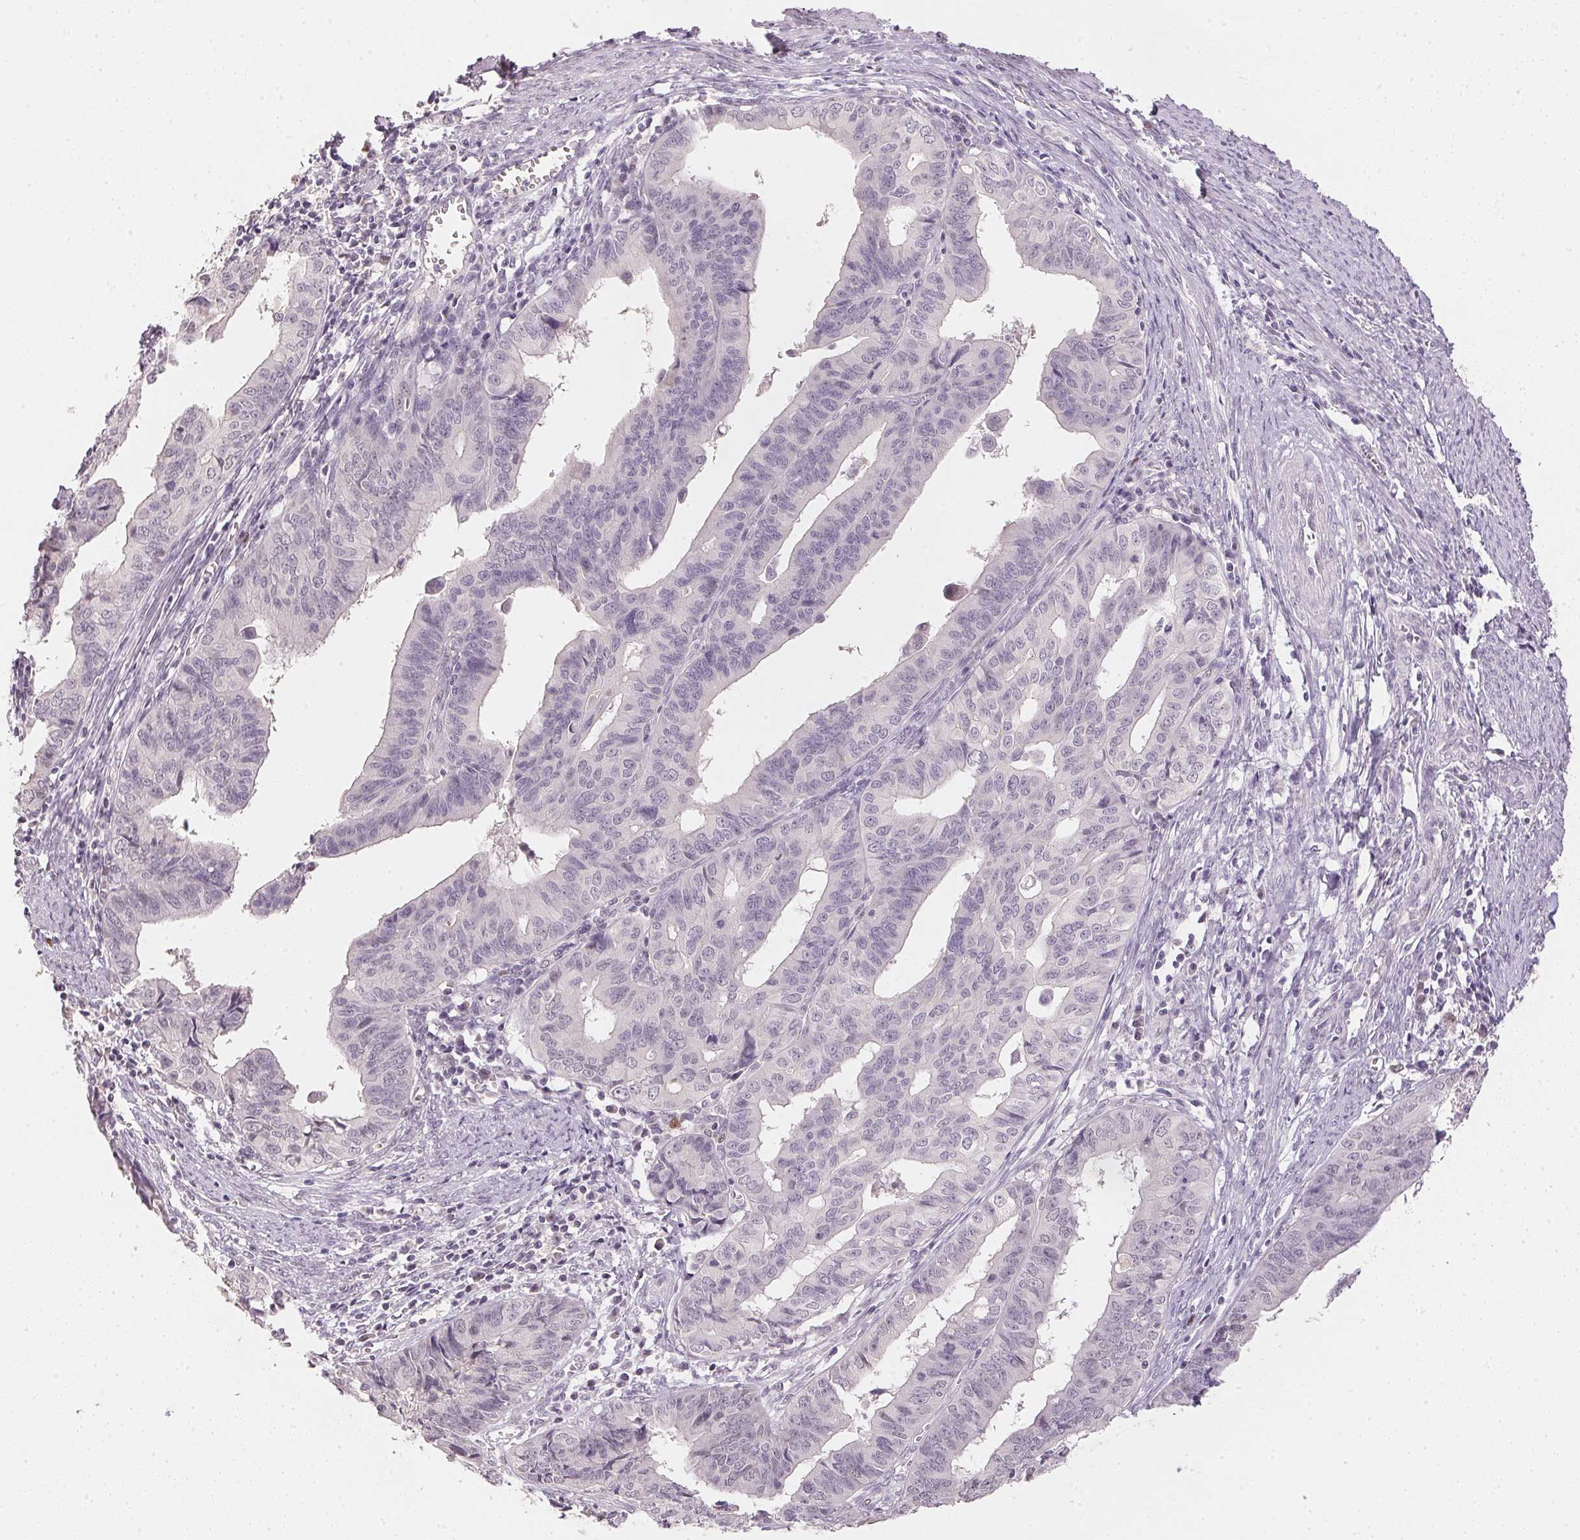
{"staining": {"intensity": "negative", "quantity": "none", "location": "none"}, "tissue": "endometrial cancer", "cell_type": "Tumor cells", "image_type": "cancer", "snomed": [{"axis": "morphology", "description": "Adenocarcinoma, NOS"}, {"axis": "topography", "description": "Endometrium"}], "caption": "DAB immunohistochemical staining of human endometrial cancer (adenocarcinoma) exhibits no significant expression in tumor cells.", "gene": "POLR3G", "patient": {"sex": "female", "age": 65}}